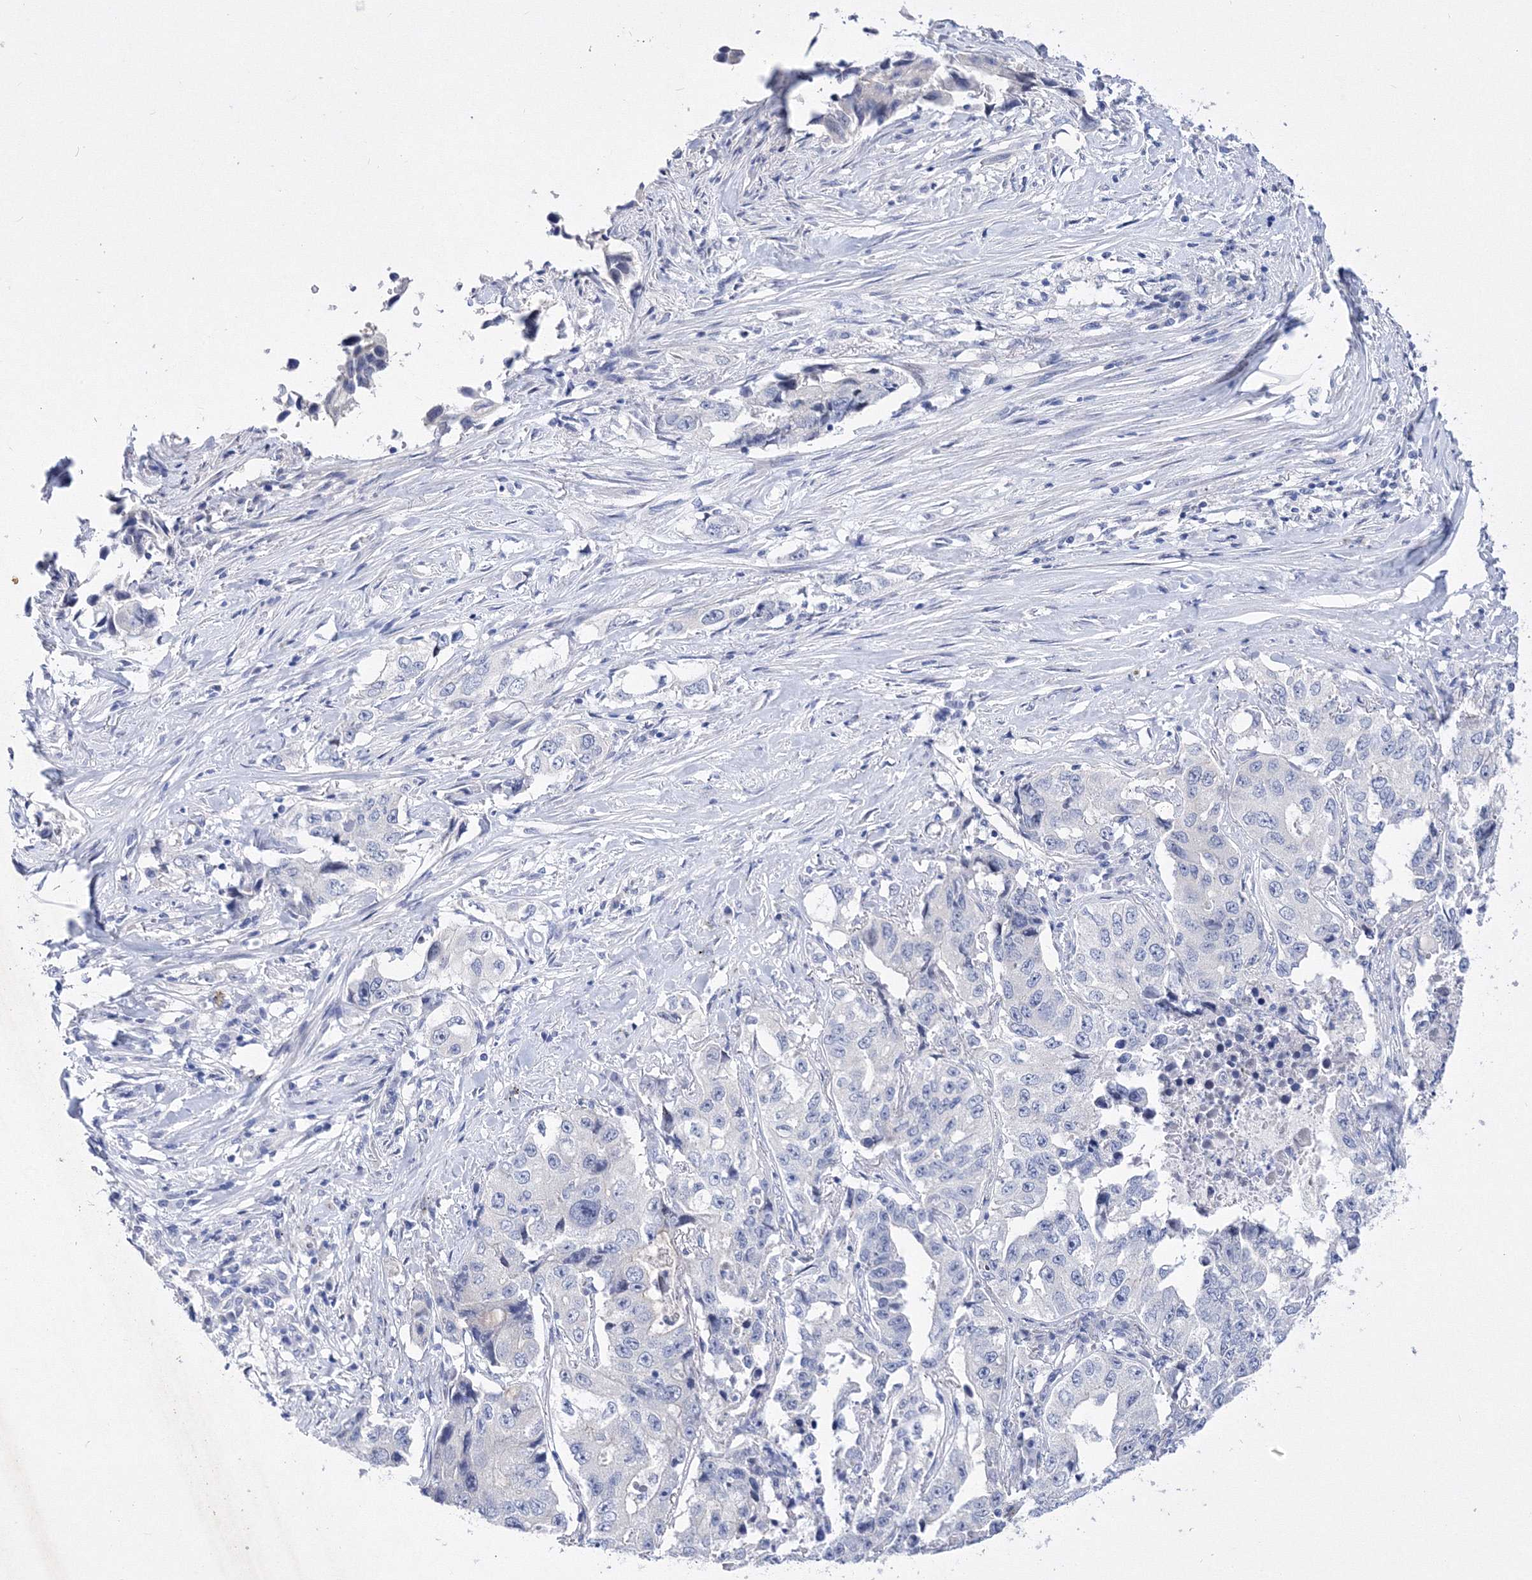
{"staining": {"intensity": "negative", "quantity": "none", "location": "none"}, "tissue": "lung cancer", "cell_type": "Tumor cells", "image_type": "cancer", "snomed": [{"axis": "morphology", "description": "Adenocarcinoma, NOS"}, {"axis": "topography", "description": "Lung"}], "caption": "Immunohistochemical staining of lung adenocarcinoma shows no significant staining in tumor cells.", "gene": "GPN1", "patient": {"sex": "female", "age": 51}}